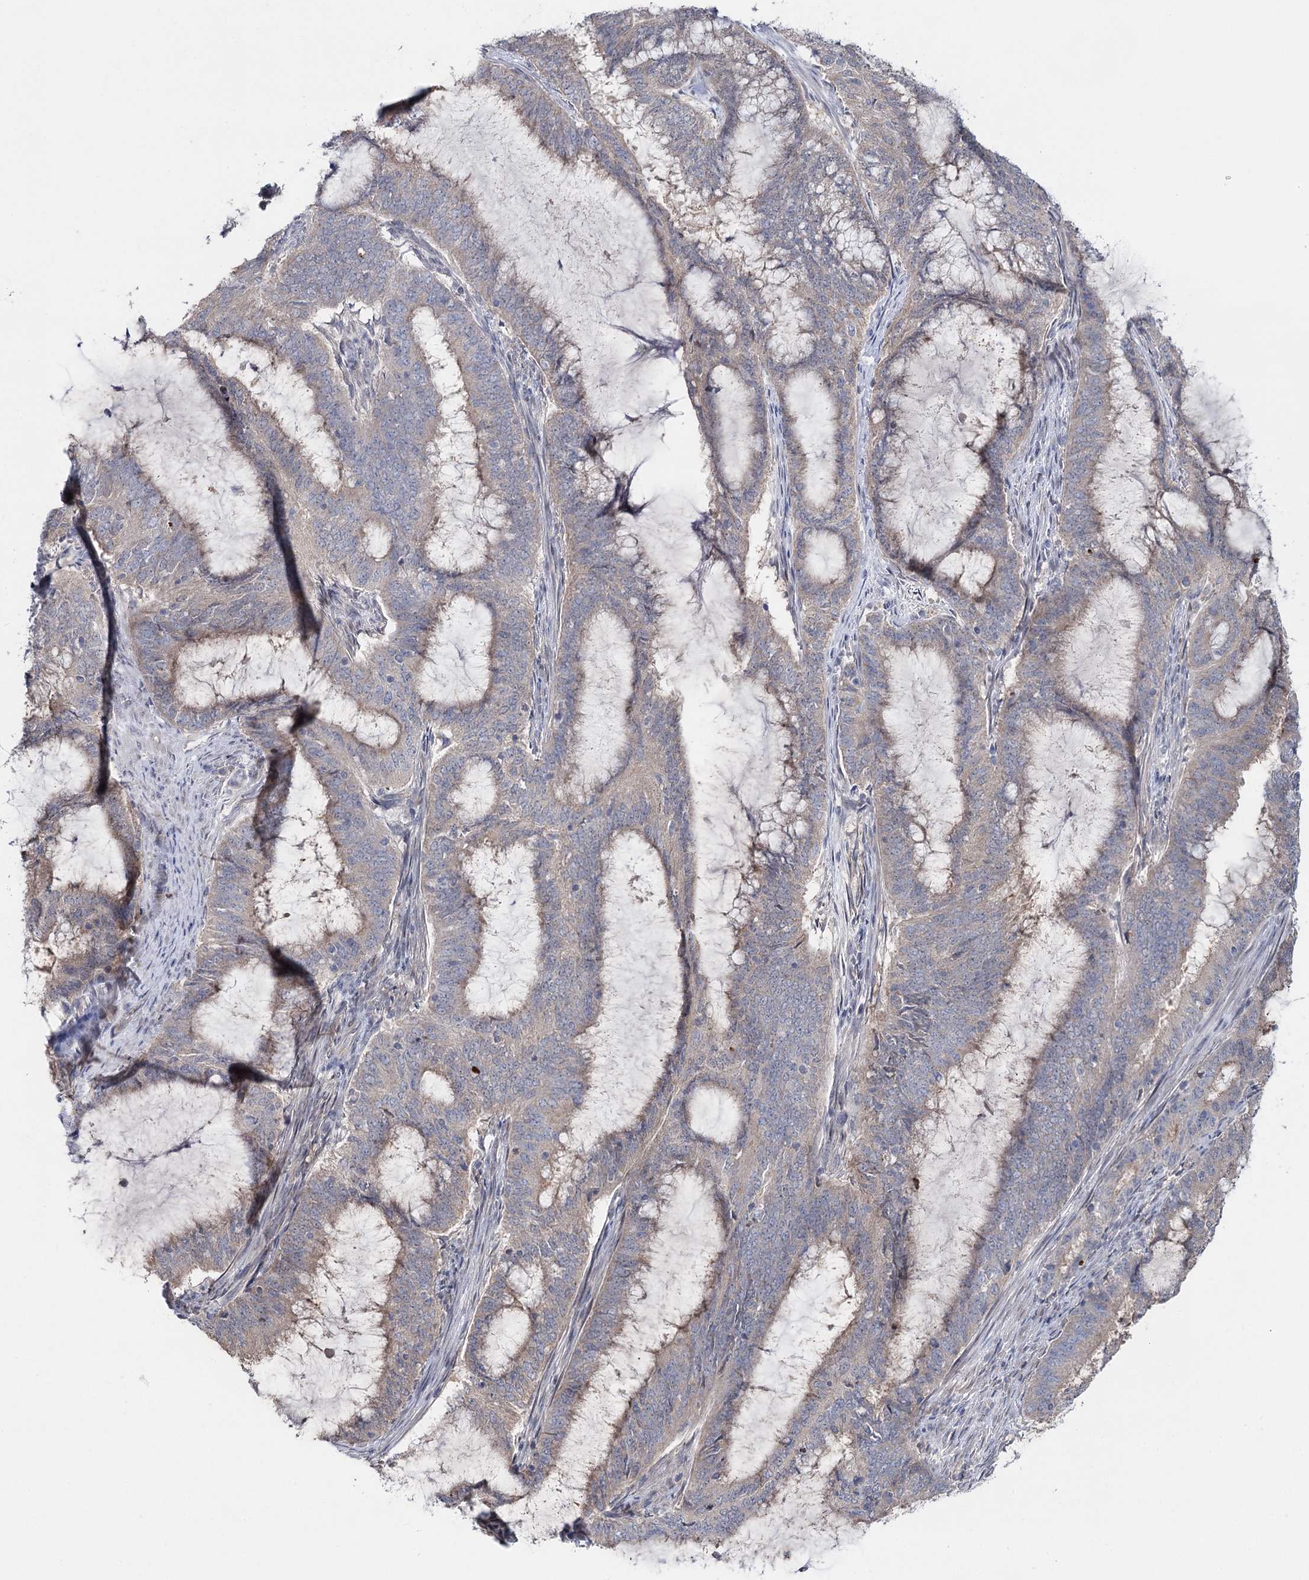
{"staining": {"intensity": "weak", "quantity": "<25%", "location": "cytoplasmic/membranous"}, "tissue": "endometrial cancer", "cell_type": "Tumor cells", "image_type": "cancer", "snomed": [{"axis": "morphology", "description": "Adenocarcinoma, NOS"}, {"axis": "topography", "description": "Endometrium"}], "caption": "Tumor cells show no significant protein positivity in endometrial cancer (adenocarcinoma).", "gene": "PTGR1", "patient": {"sex": "female", "age": 51}}